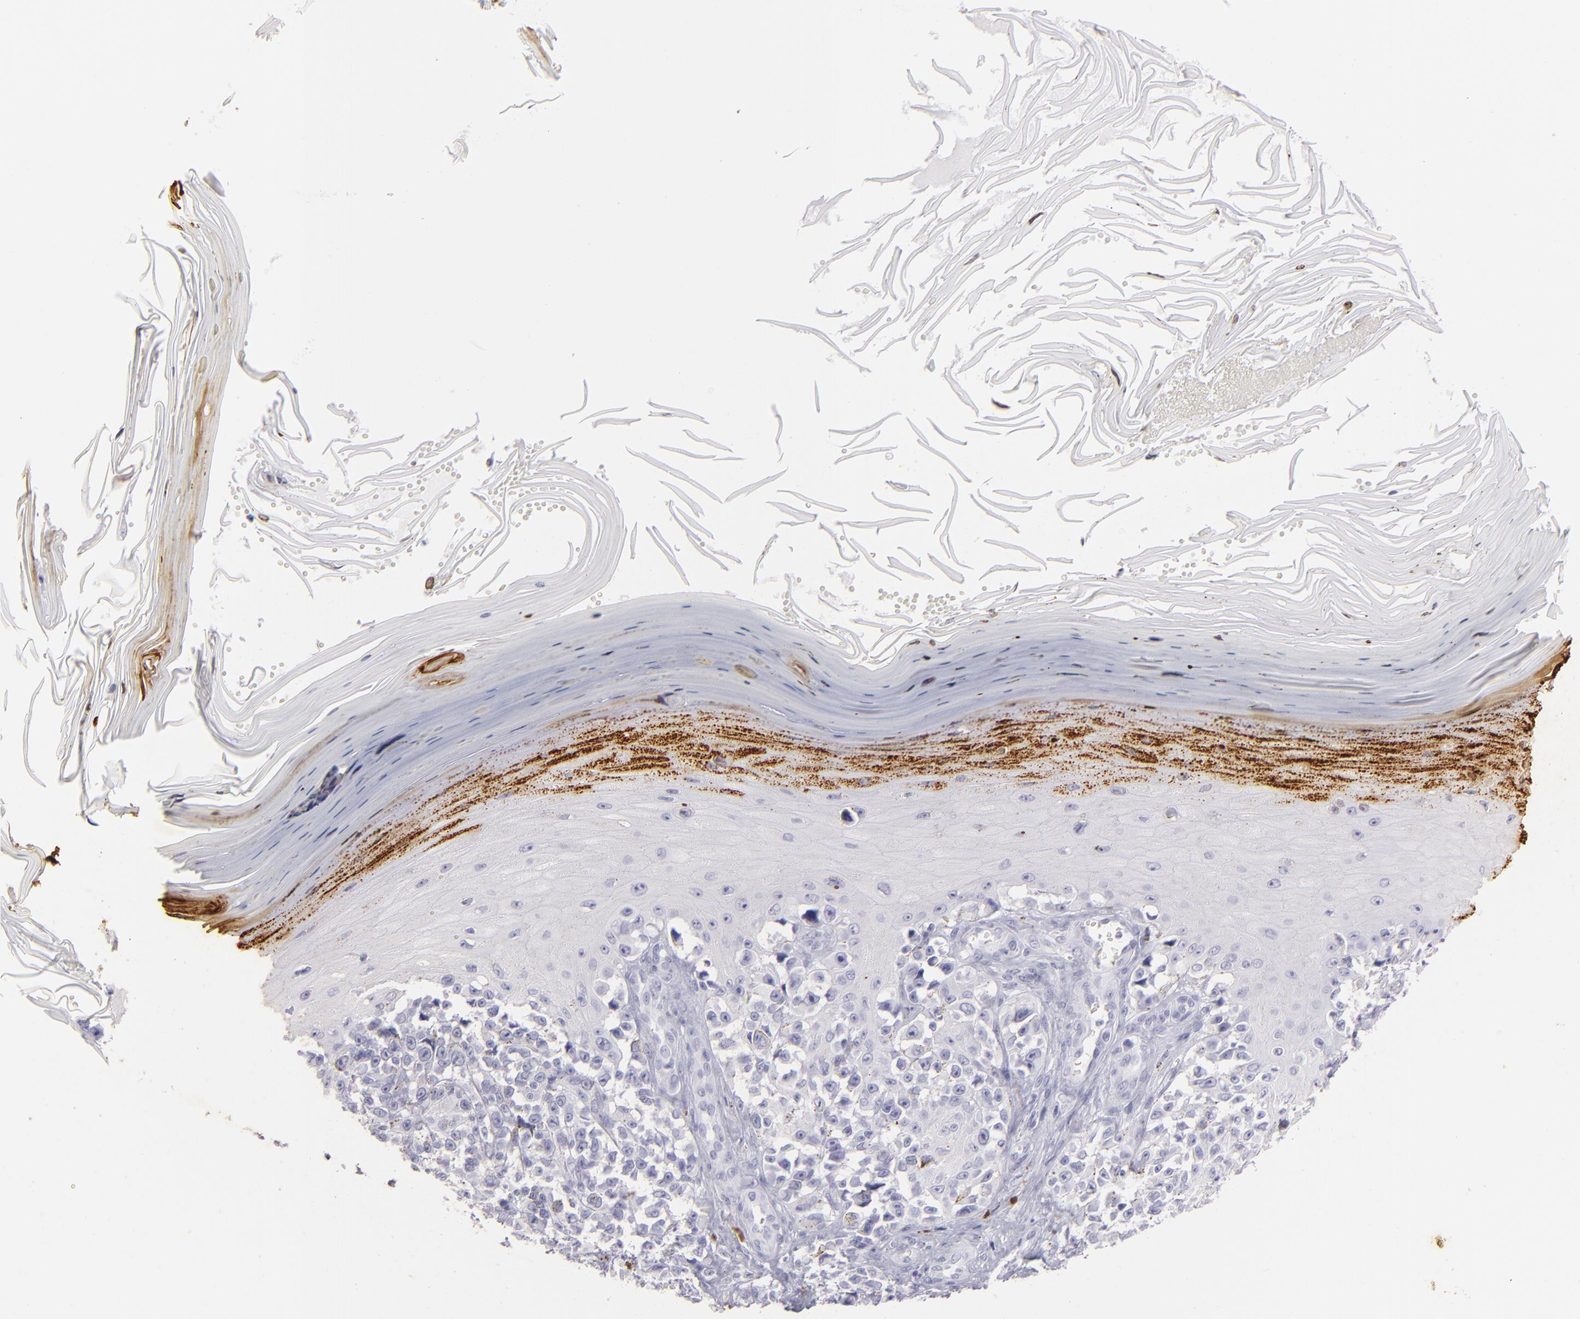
{"staining": {"intensity": "negative", "quantity": "none", "location": "none"}, "tissue": "melanoma", "cell_type": "Tumor cells", "image_type": "cancer", "snomed": [{"axis": "morphology", "description": "Malignant melanoma, NOS"}, {"axis": "topography", "description": "Skin"}], "caption": "IHC of human malignant melanoma demonstrates no expression in tumor cells.", "gene": "FLG", "patient": {"sex": "female", "age": 73}}